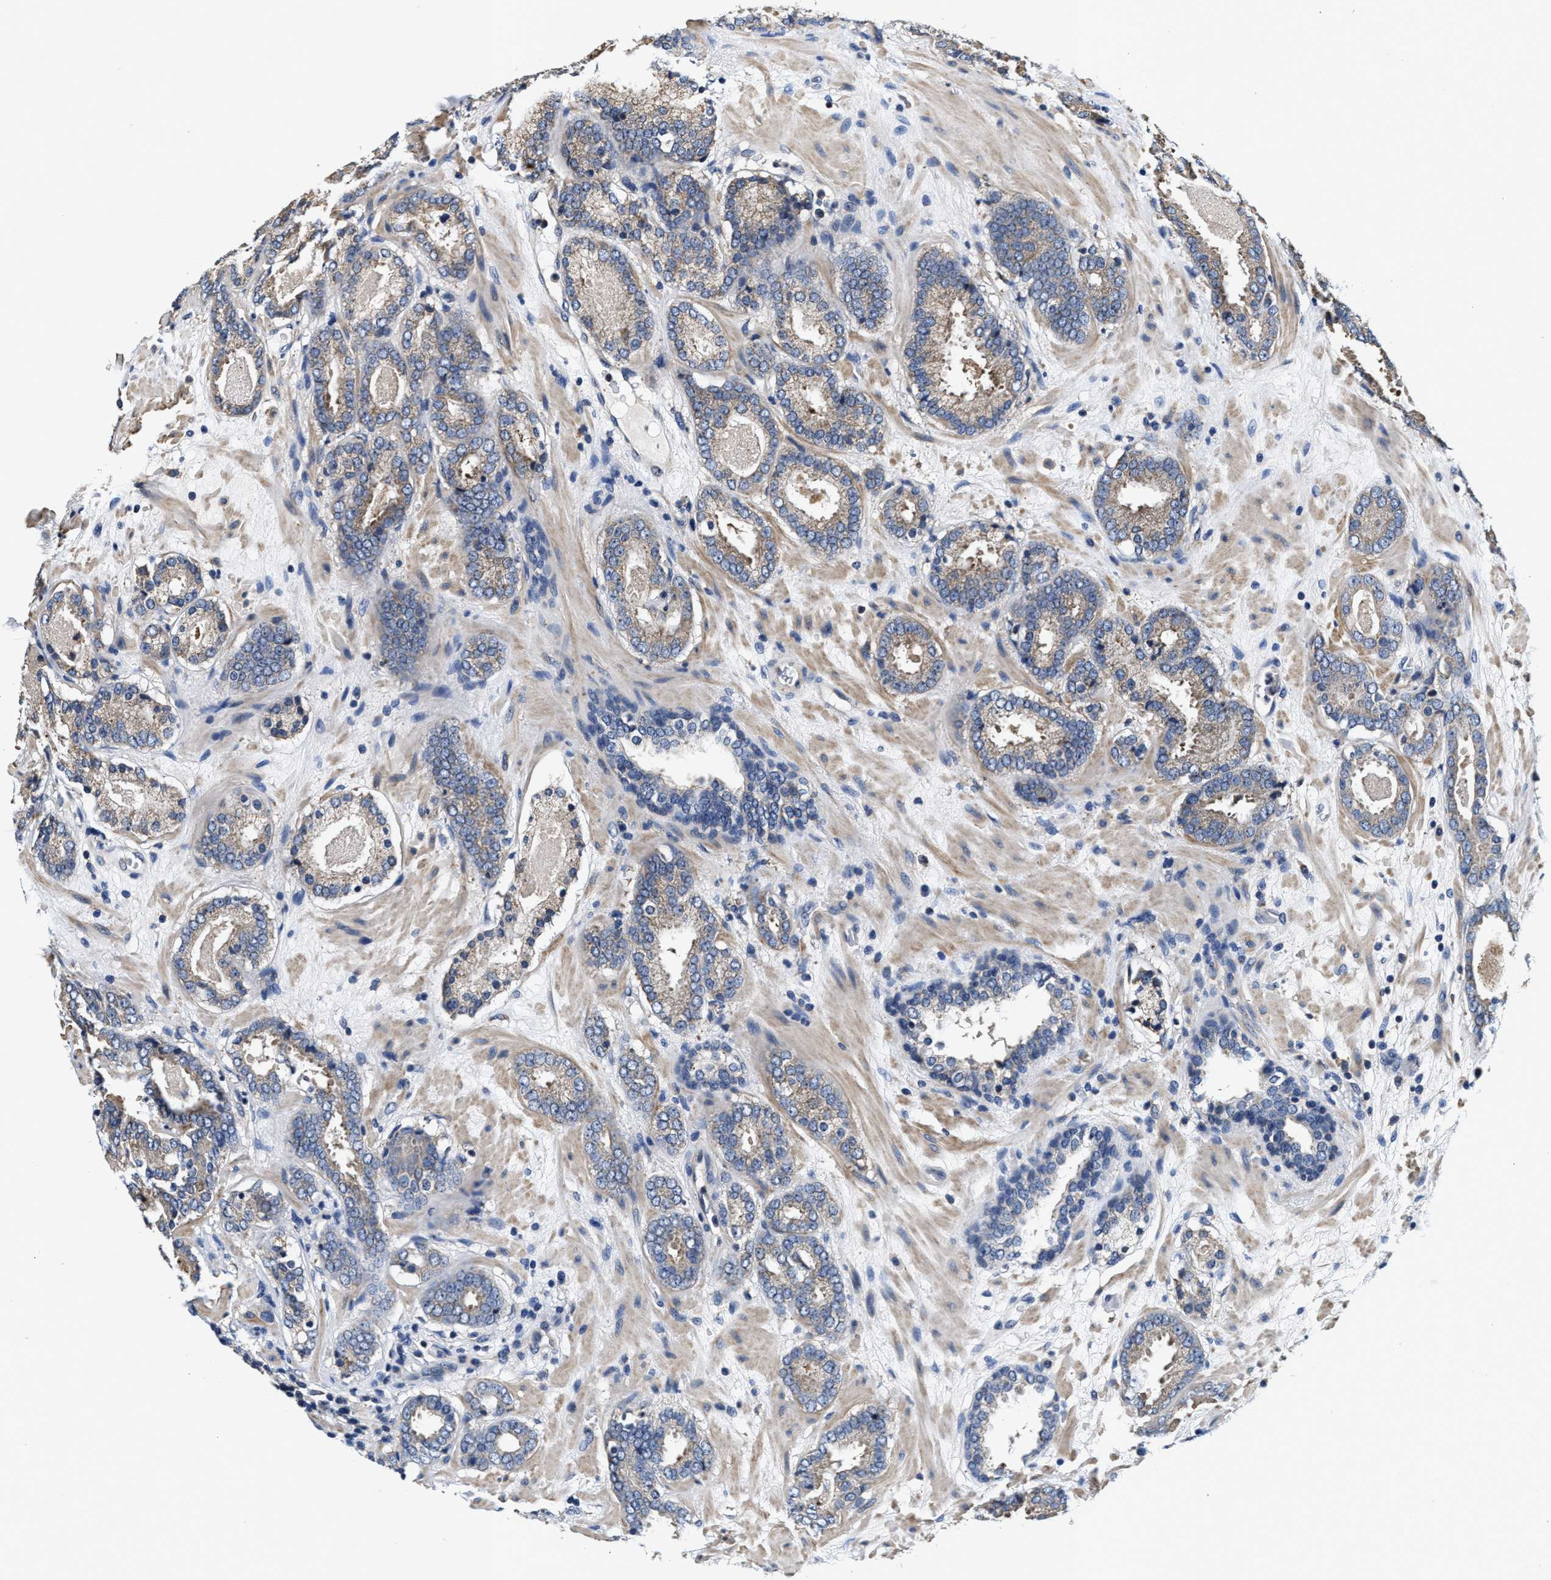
{"staining": {"intensity": "weak", "quantity": "25%-75%", "location": "cytoplasmic/membranous"}, "tissue": "prostate cancer", "cell_type": "Tumor cells", "image_type": "cancer", "snomed": [{"axis": "morphology", "description": "Adenocarcinoma, Low grade"}, {"axis": "topography", "description": "Prostate"}], "caption": "This photomicrograph reveals IHC staining of human prostate adenocarcinoma (low-grade), with low weak cytoplasmic/membranous positivity in approximately 25%-75% of tumor cells.", "gene": "ANKIB1", "patient": {"sex": "male", "age": 69}}